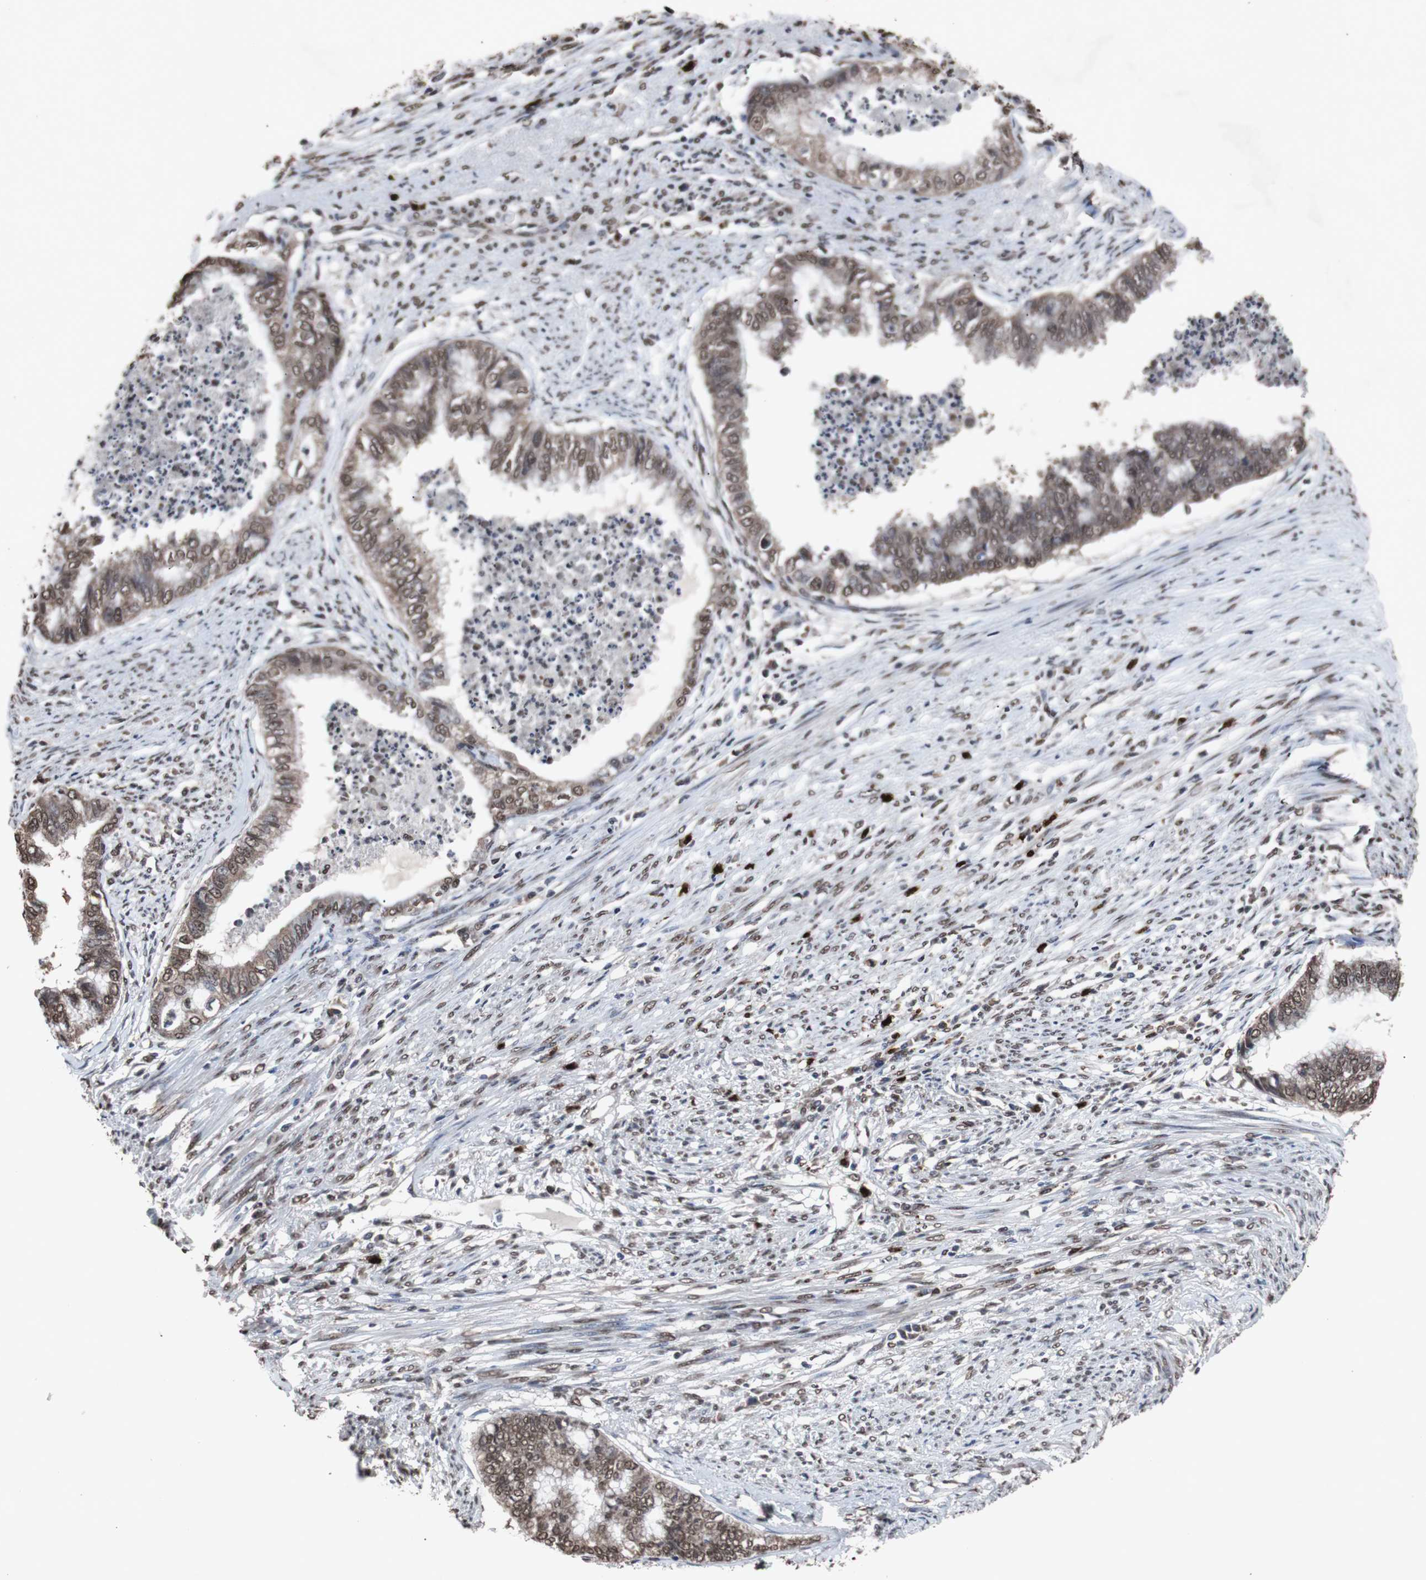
{"staining": {"intensity": "moderate", "quantity": ">75%", "location": "cytoplasmic/membranous,nuclear"}, "tissue": "endometrial cancer", "cell_type": "Tumor cells", "image_type": "cancer", "snomed": [{"axis": "morphology", "description": "Adenocarcinoma, NOS"}, {"axis": "topography", "description": "Endometrium"}], "caption": "Endometrial cancer stained for a protein (brown) shows moderate cytoplasmic/membranous and nuclear positive staining in approximately >75% of tumor cells.", "gene": "MED27", "patient": {"sex": "female", "age": 79}}